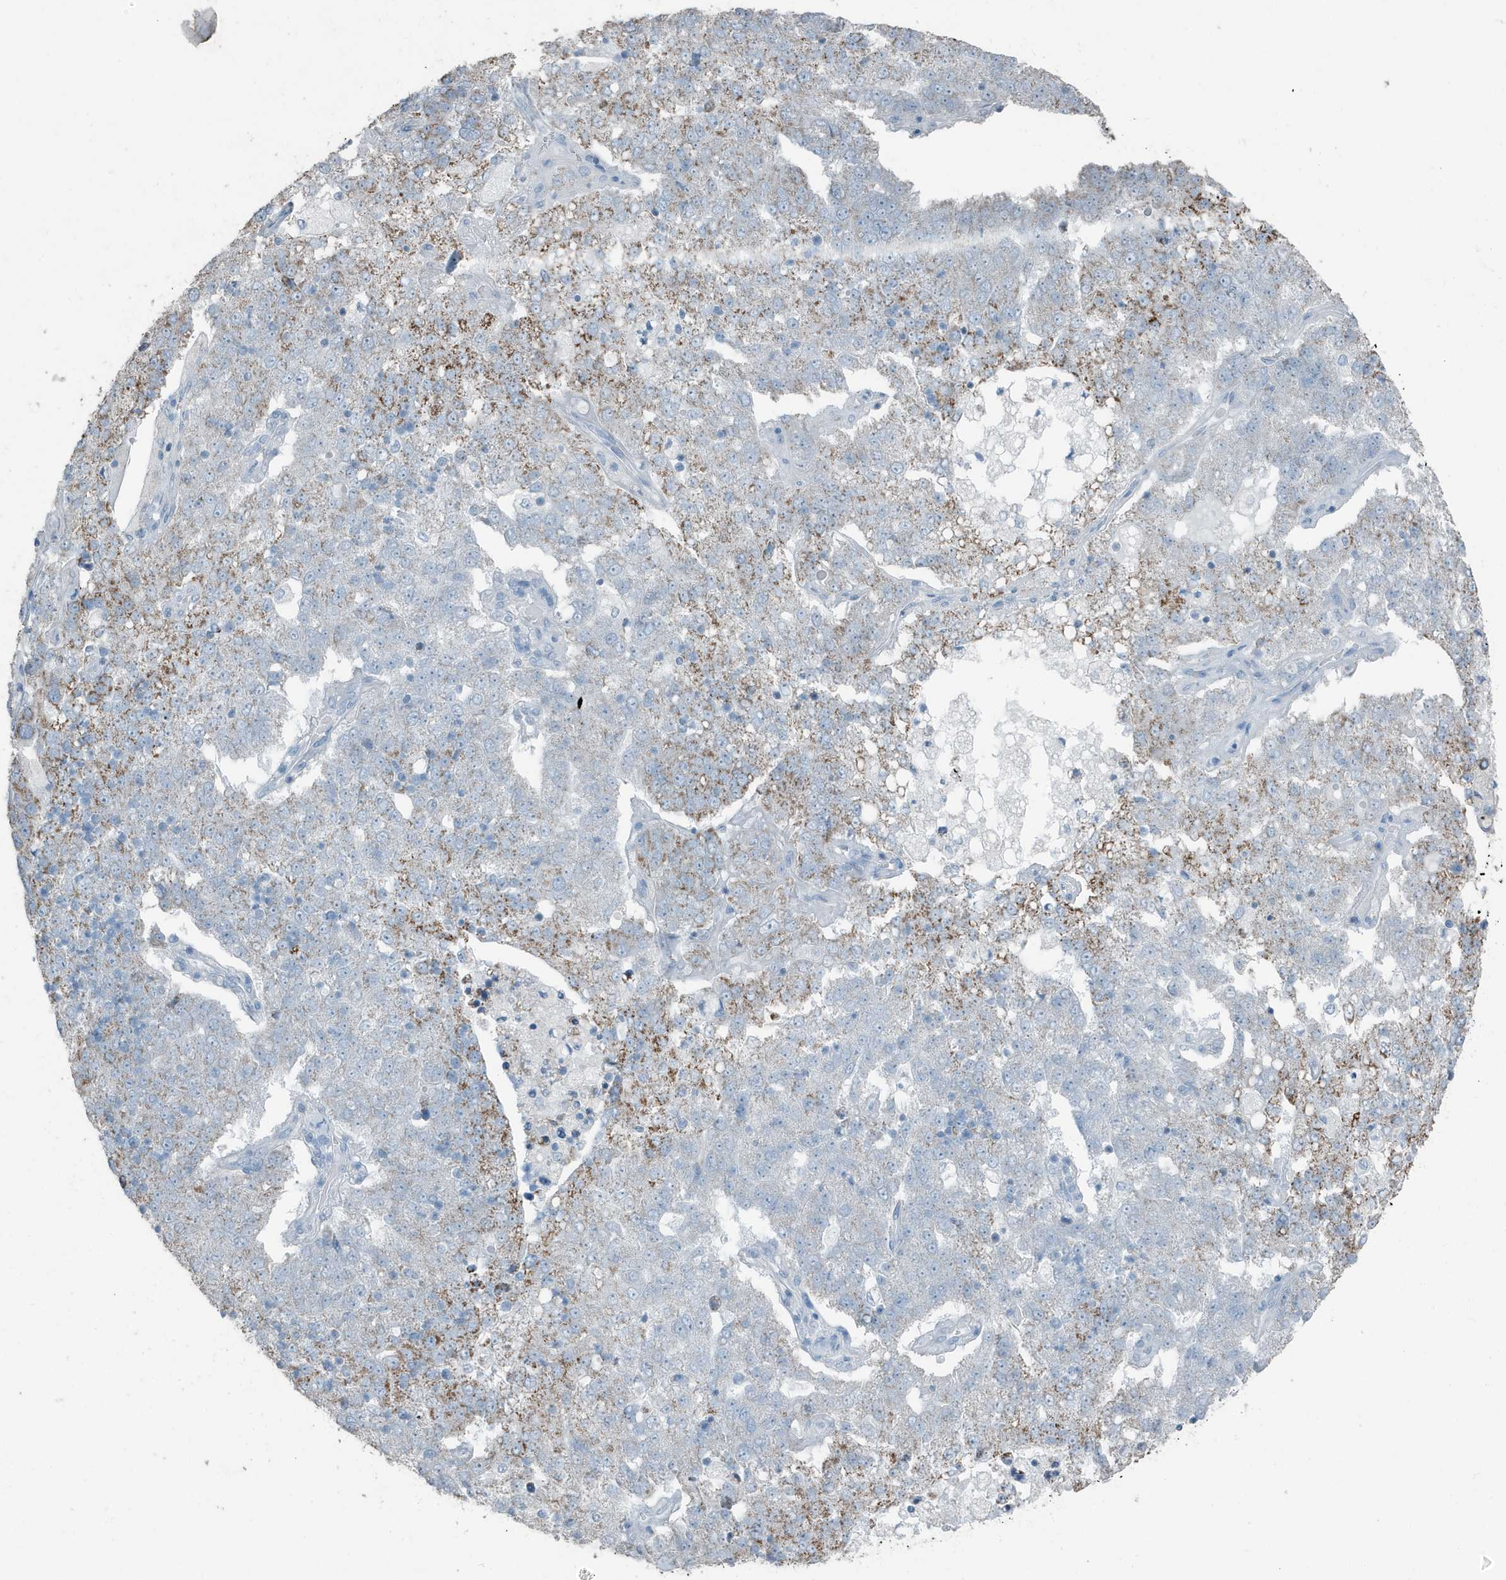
{"staining": {"intensity": "moderate", "quantity": "<25%", "location": "cytoplasmic/membranous"}, "tissue": "pancreatic cancer", "cell_type": "Tumor cells", "image_type": "cancer", "snomed": [{"axis": "morphology", "description": "Adenocarcinoma, NOS"}, {"axis": "topography", "description": "Pancreas"}], "caption": "Pancreatic adenocarcinoma tissue shows moderate cytoplasmic/membranous positivity in approximately <25% of tumor cells, visualized by immunohistochemistry. The protein is stained brown, and the nuclei are stained in blue (DAB (3,3'-diaminobenzidine) IHC with brightfield microscopy, high magnification).", "gene": "FAM162A", "patient": {"sex": "female", "age": 61}}